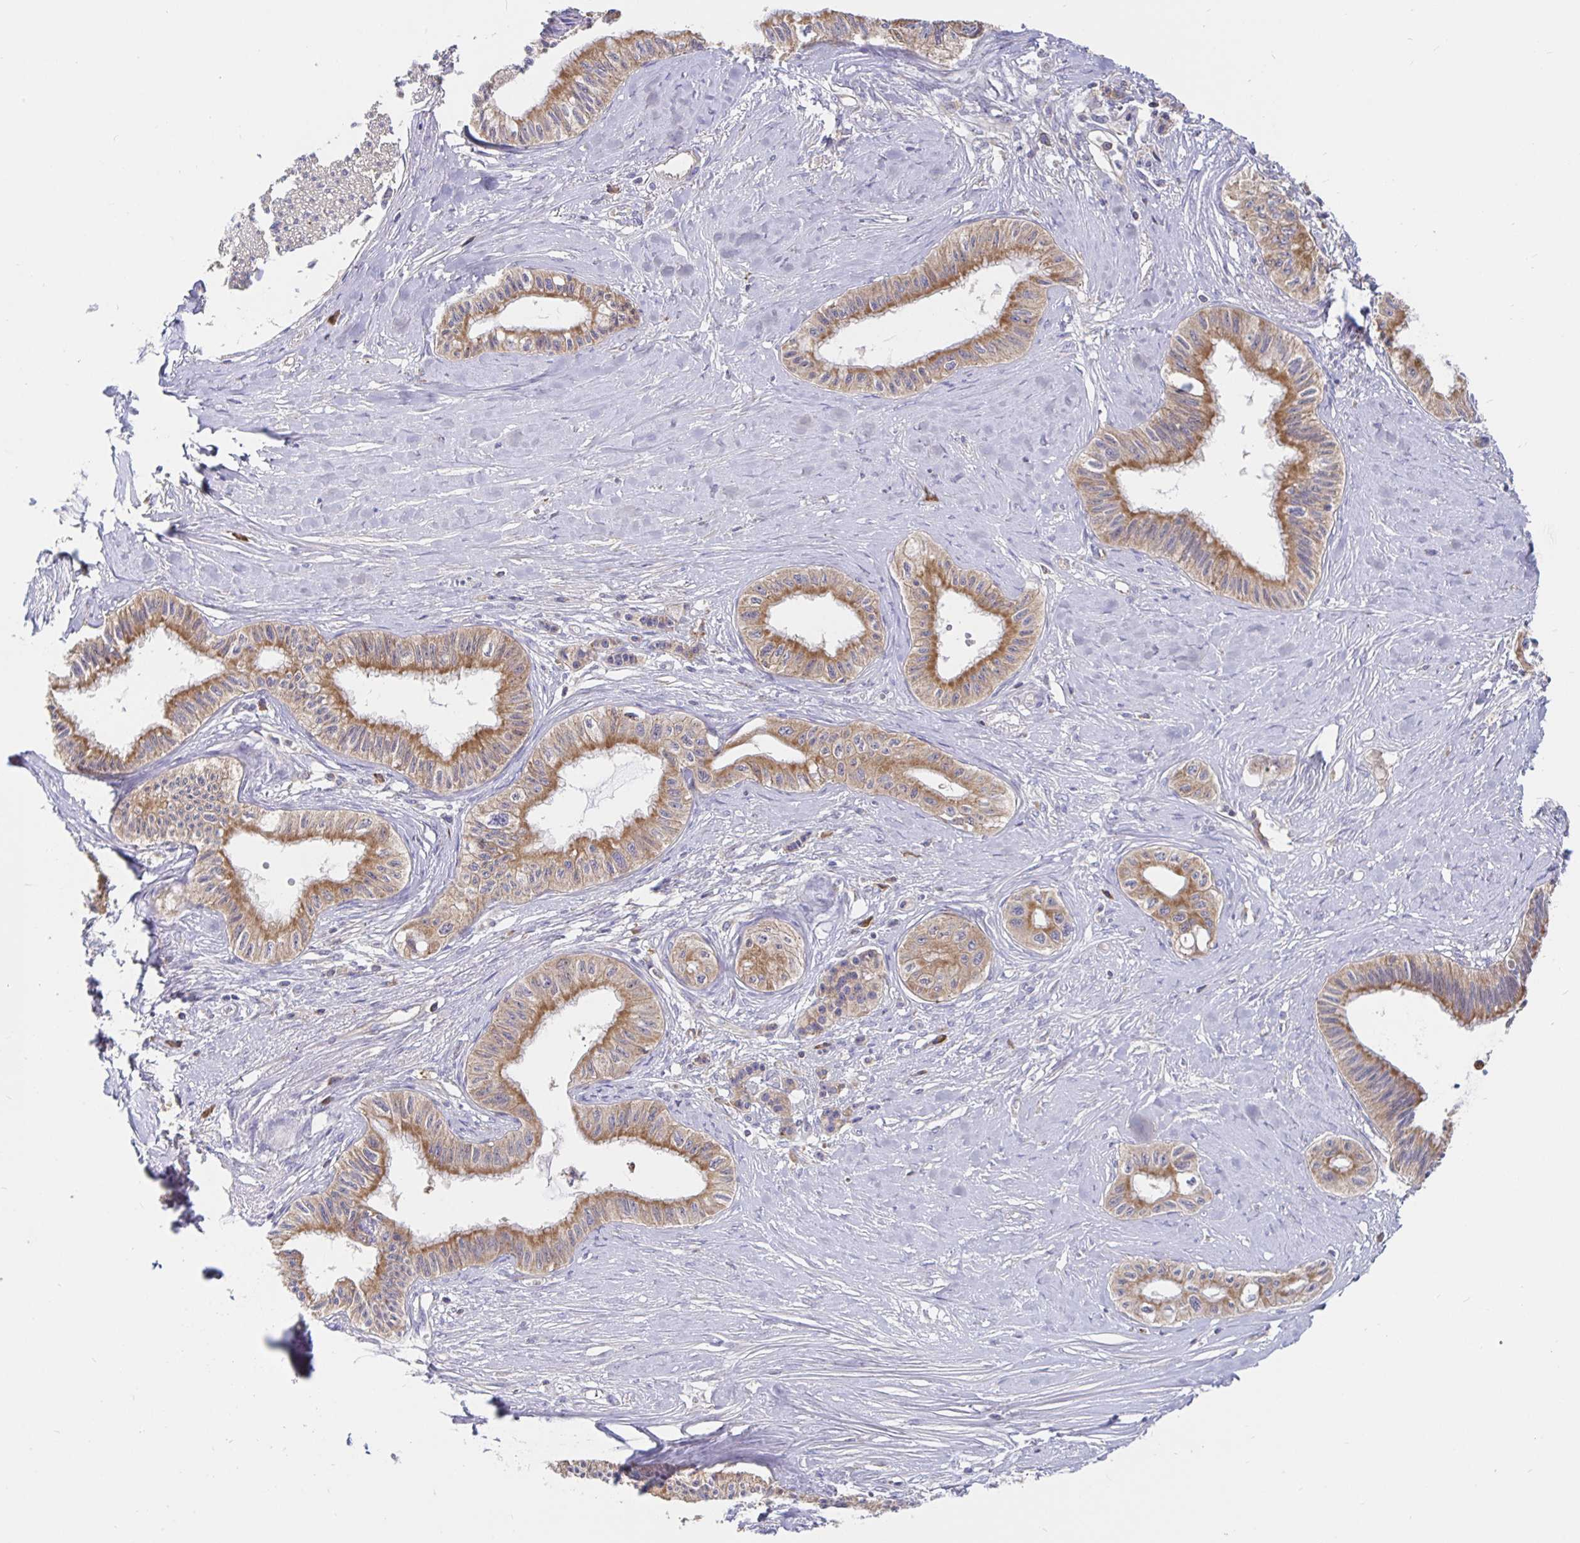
{"staining": {"intensity": "moderate", "quantity": ">75%", "location": "cytoplasmic/membranous"}, "tissue": "pancreatic cancer", "cell_type": "Tumor cells", "image_type": "cancer", "snomed": [{"axis": "morphology", "description": "Adenocarcinoma, NOS"}, {"axis": "topography", "description": "Pancreas"}], "caption": "Immunohistochemical staining of human adenocarcinoma (pancreatic) demonstrates medium levels of moderate cytoplasmic/membranous positivity in approximately >75% of tumor cells. (IHC, brightfield microscopy, high magnification).", "gene": "PRDX3", "patient": {"sex": "male", "age": 71}}